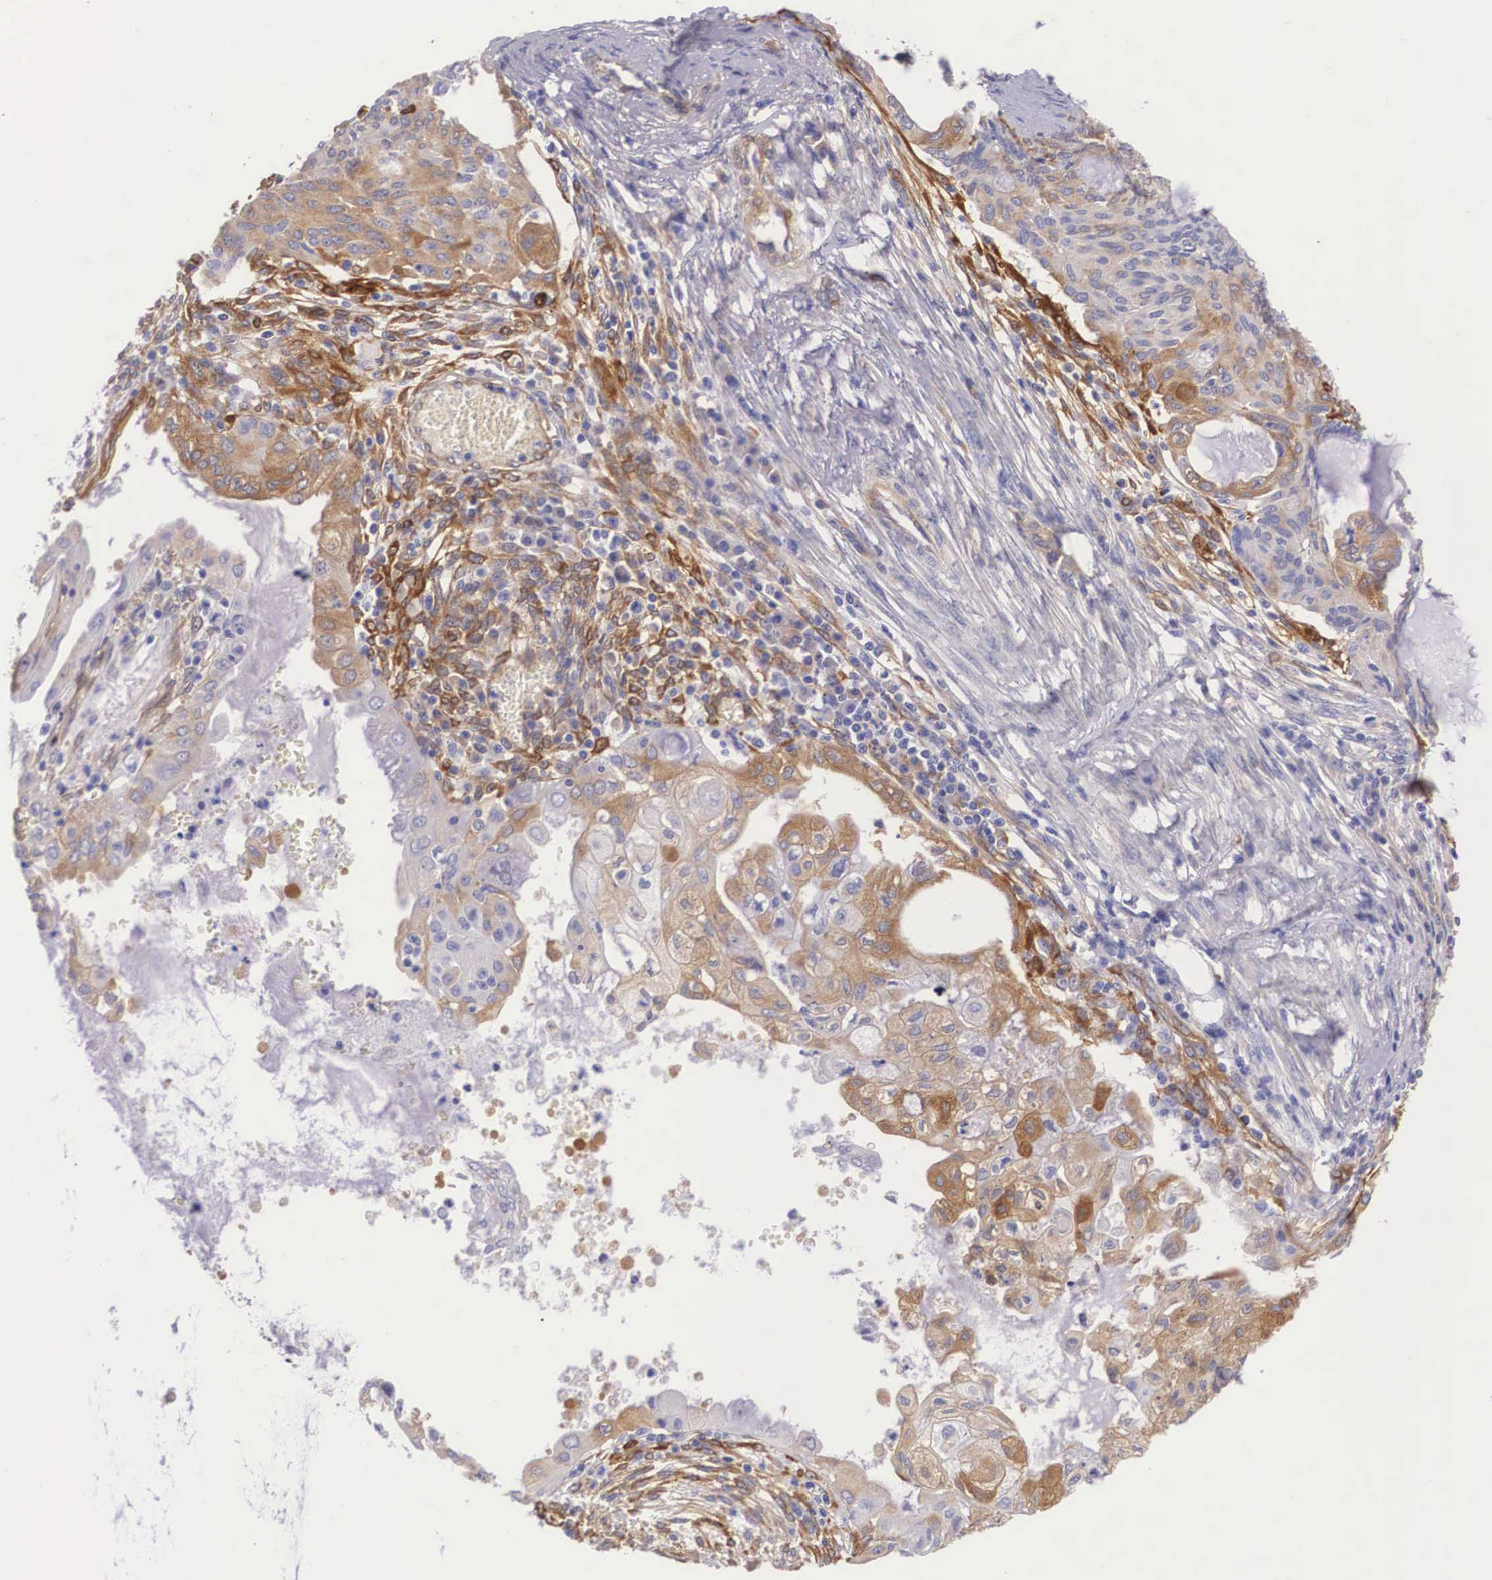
{"staining": {"intensity": "moderate", "quantity": "25%-75%", "location": "cytoplasmic/membranous"}, "tissue": "endometrial cancer", "cell_type": "Tumor cells", "image_type": "cancer", "snomed": [{"axis": "morphology", "description": "Adenocarcinoma, NOS"}, {"axis": "topography", "description": "Endometrium"}], "caption": "Protein expression analysis of human adenocarcinoma (endometrial) reveals moderate cytoplasmic/membranous positivity in approximately 25%-75% of tumor cells.", "gene": "BCAR1", "patient": {"sex": "female", "age": 79}}